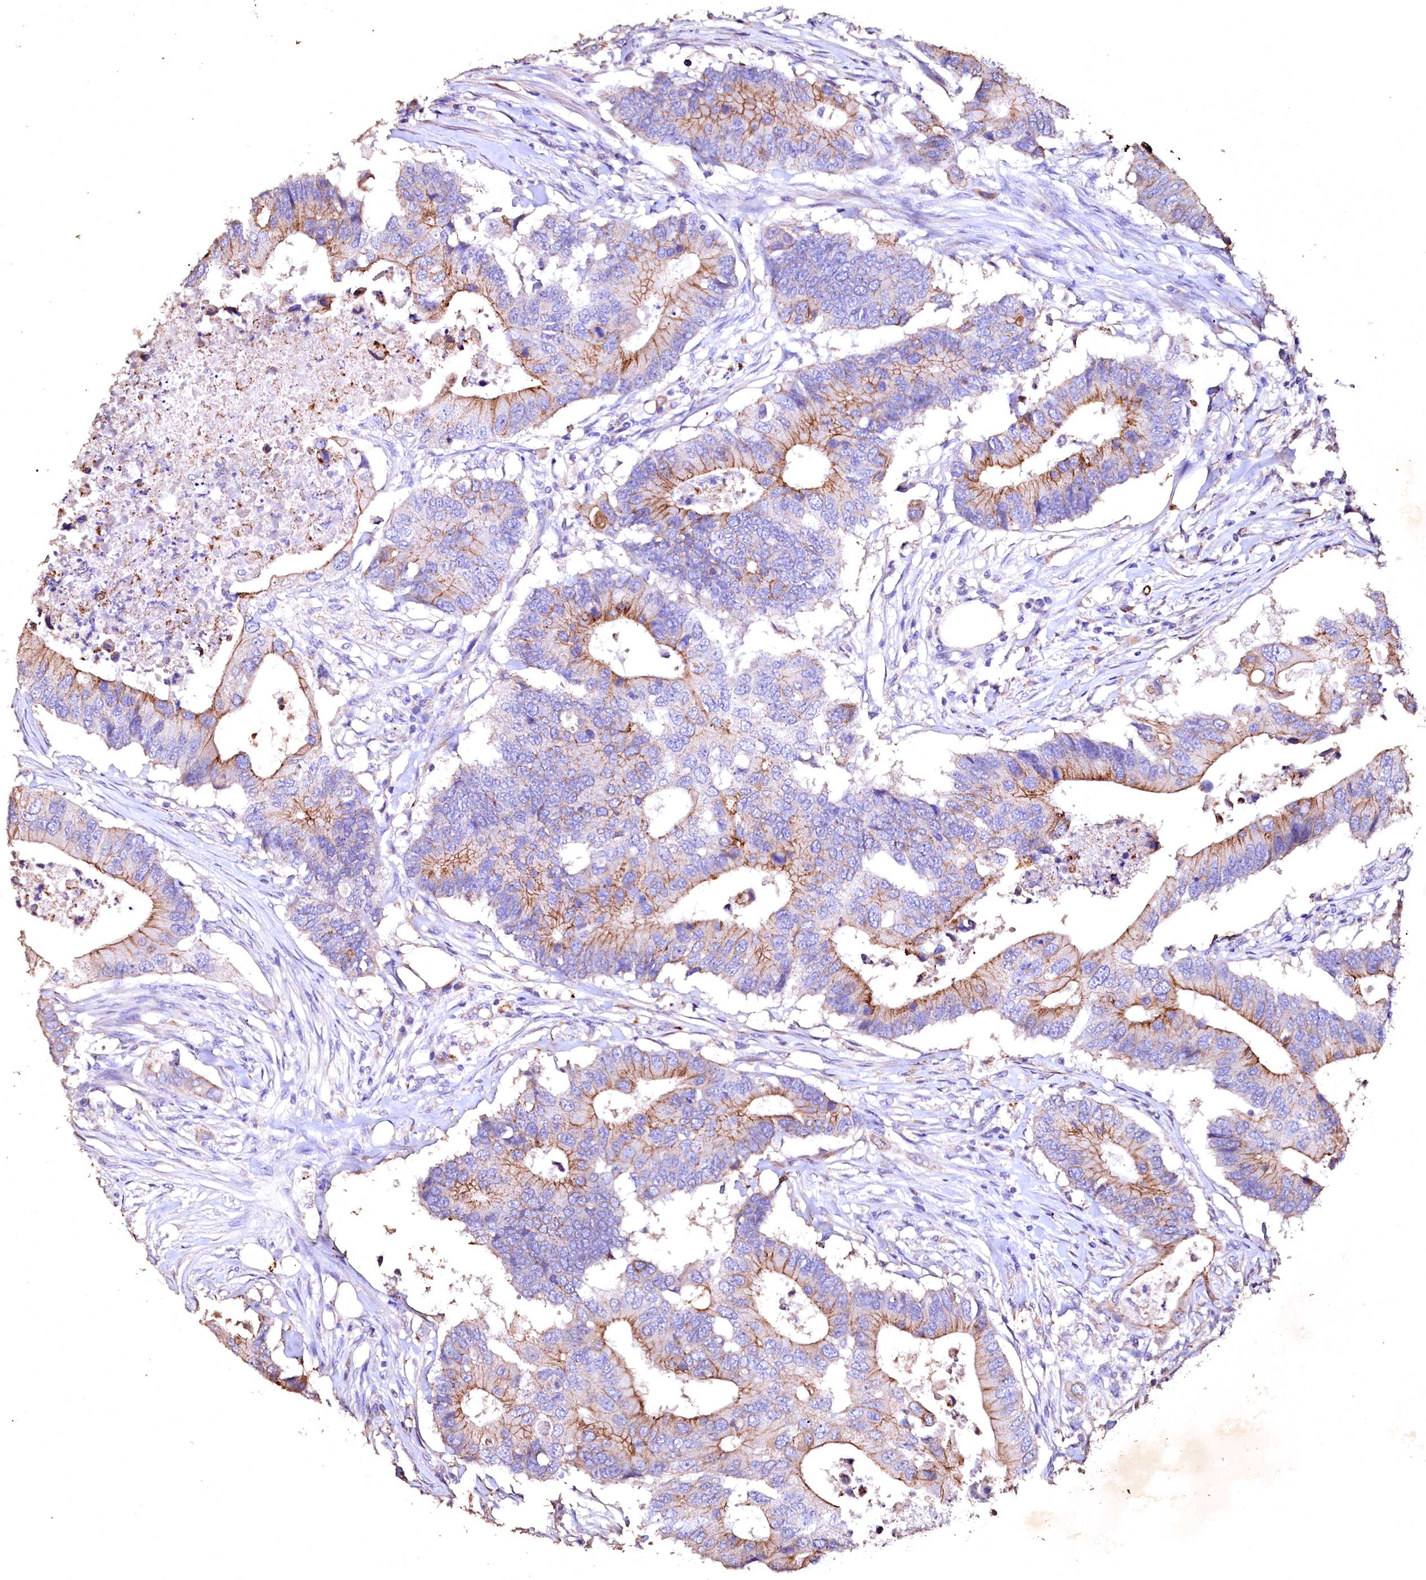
{"staining": {"intensity": "moderate", "quantity": "25%-75%", "location": "cytoplasmic/membranous"}, "tissue": "colorectal cancer", "cell_type": "Tumor cells", "image_type": "cancer", "snomed": [{"axis": "morphology", "description": "Adenocarcinoma, NOS"}, {"axis": "topography", "description": "Colon"}], "caption": "Brown immunohistochemical staining in colorectal cancer (adenocarcinoma) exhibits moderate cytoplasmic/membranous expression in about 25%-75% of tumor cells.", "gene": "VPS36", "patient": {"sex": "male", "age": 71}}